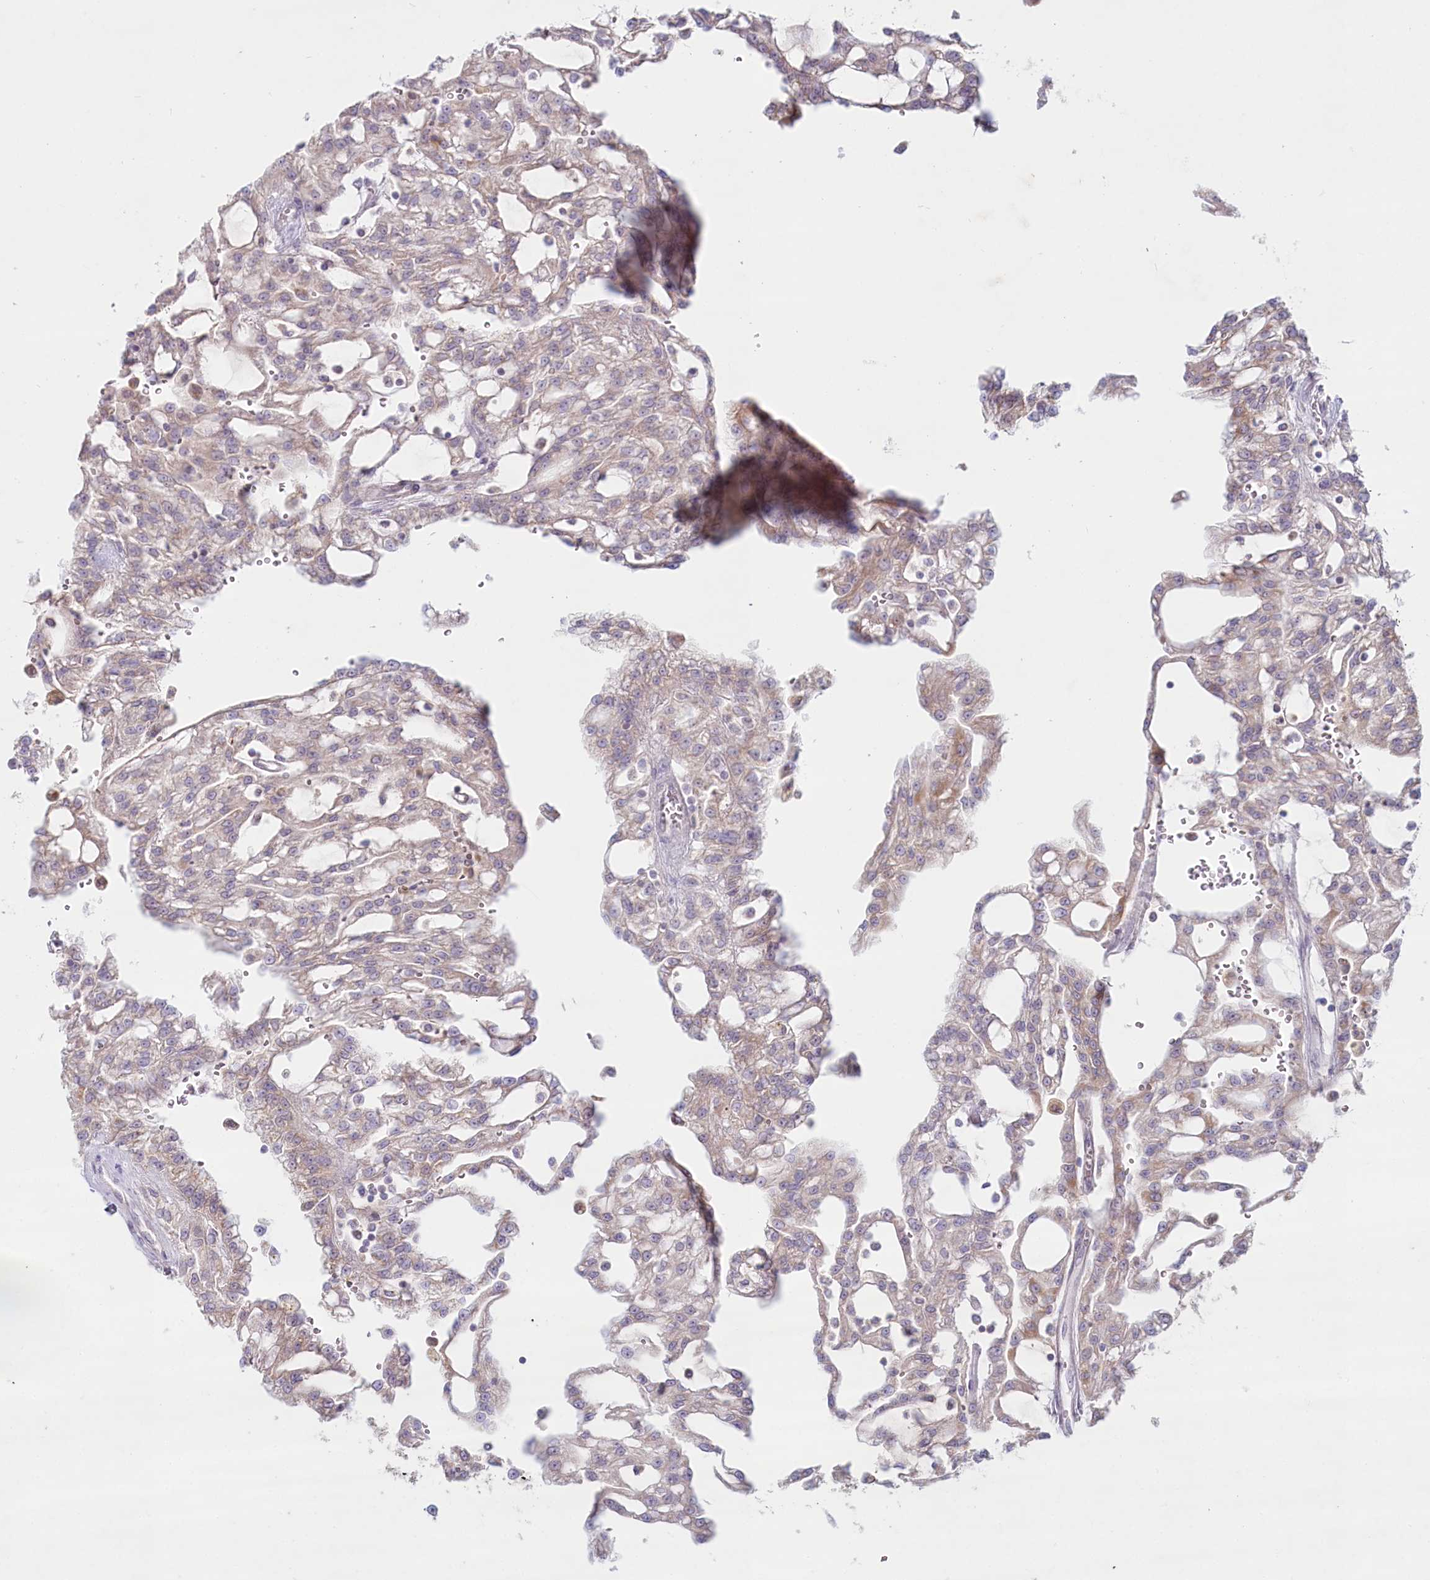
{"staining": {"intensity": "negative", "quantity": "none", "location": "none"}, "tissue": "renal cancer", "cell_type": "Tumor cells", "image_type": "cancer", "snomed": [{"axis": "morphology", "description": "Adenocarcinoma, NOS"}, {"axis": "topography", "description": "Kidney"}], "caption": "The photomicrograph displays no staining of tumor cells in adenocarcinoma (renal).", "gene": "PSAPL1", "patient": {"sex": "male", "age": 63}}